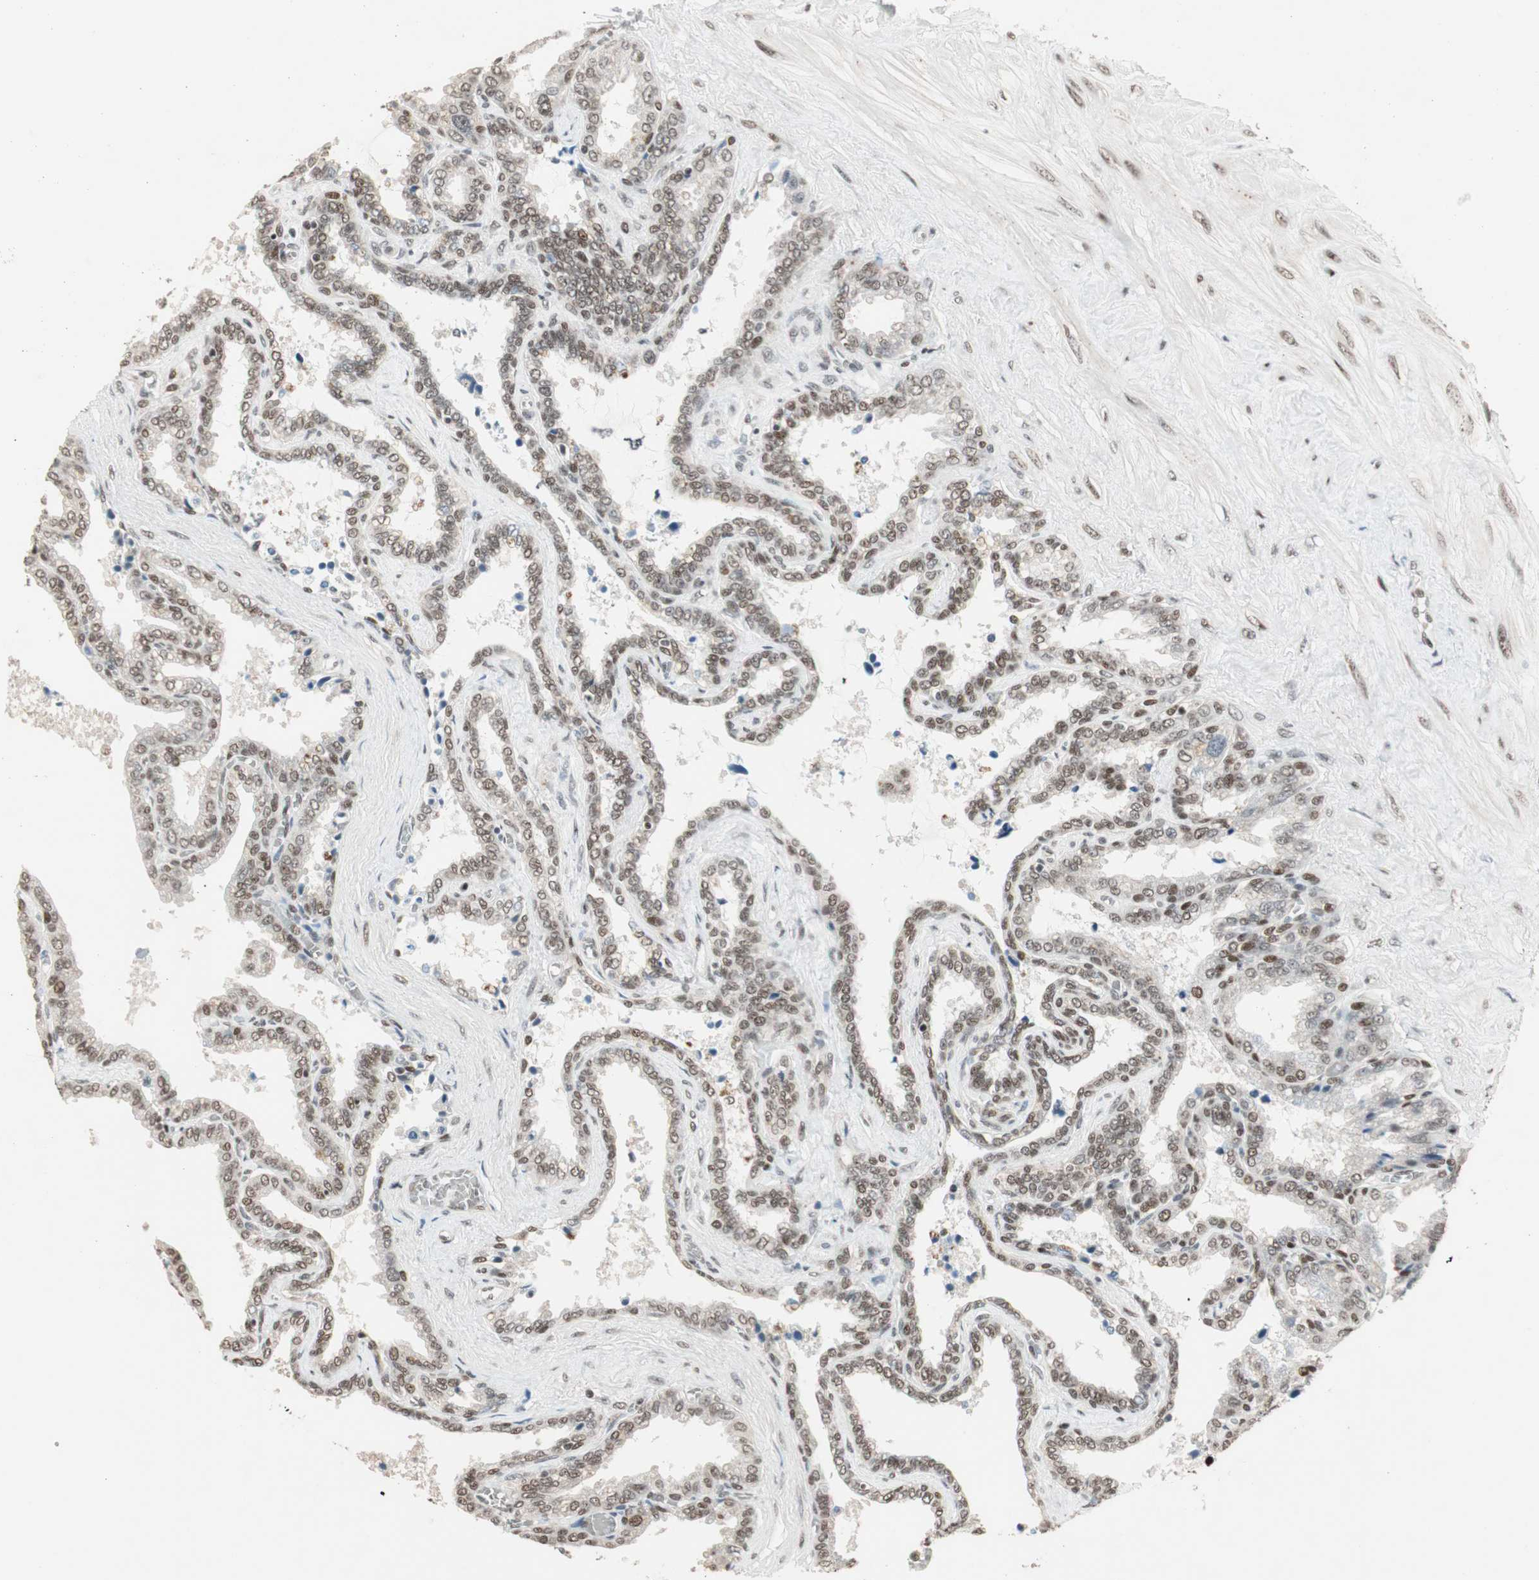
{"staining": {"intensity": "moderate", "quantity": ">75%", "location": "nuclear"}, "tissue": "seminal vesicle", "cell_type": "Glandular cells", "image_type": "normal", "snomed": [{"axis": "morphology", "description": "Normal tissue, NOS"}, {"axis": "topography", "description": "Seminal veicle"}], "caption": "Brown immunohistochemical staining in unremarkable seminal vesicle demonstrates moderate nuclear expression in approximately >75% of glandular cells. The protein of interest is stained brown, and the nuclei are stained in blue (DAB IHC with brightfield microscopy, high magnification).", "gene": "MDC1", "patient": {"sex": "male", "age": 46}}